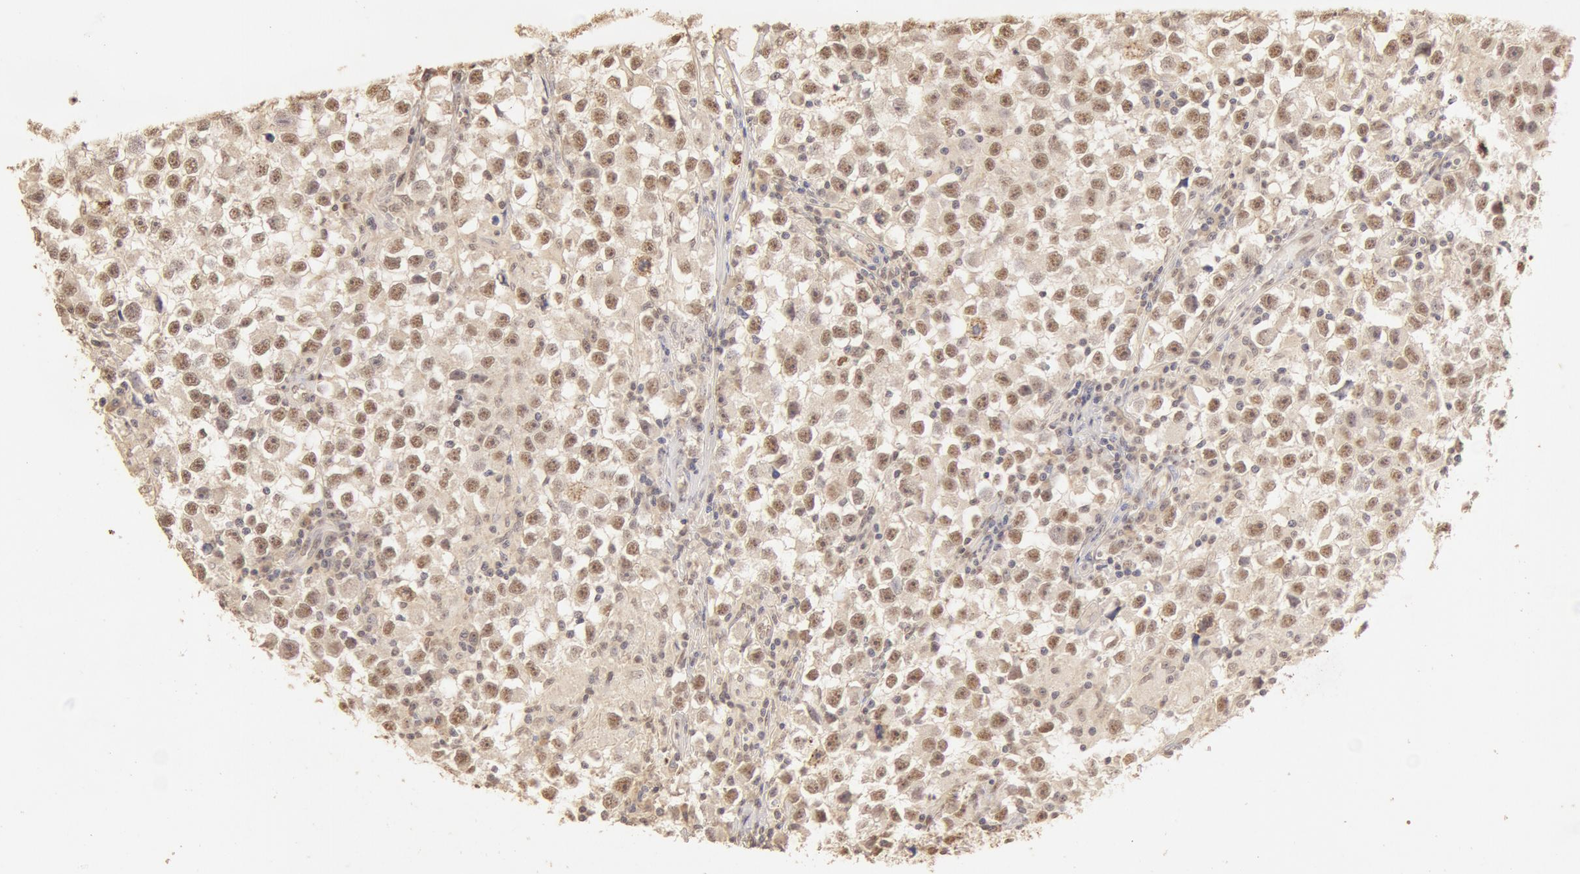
{"staining": {"intensity": "moderate", "quantity": ">75%", "location": "cytoplasmic/membranous,nuclear"}, "tissue": "testis cancer", "cell_type": "Tumor cells", "image_type": "cancer", "snomed": [{"axis": "morphology", "description": "Seminoma, NOS"}, {"axis": "topography", "description": "Testis"}], "caption": "Testis seminoma stained with IHC reveals moderate cytoplasmic/membranous and nuclear positivity in approximately >75% of tumor cells. The protein of interest is stained brown, and the nuclei are stained in blue (DAB IHC with brightfield microscopy, high magnification).", "gene": "SNRNP70", "patient": {"sex": "male", "age": 33}}